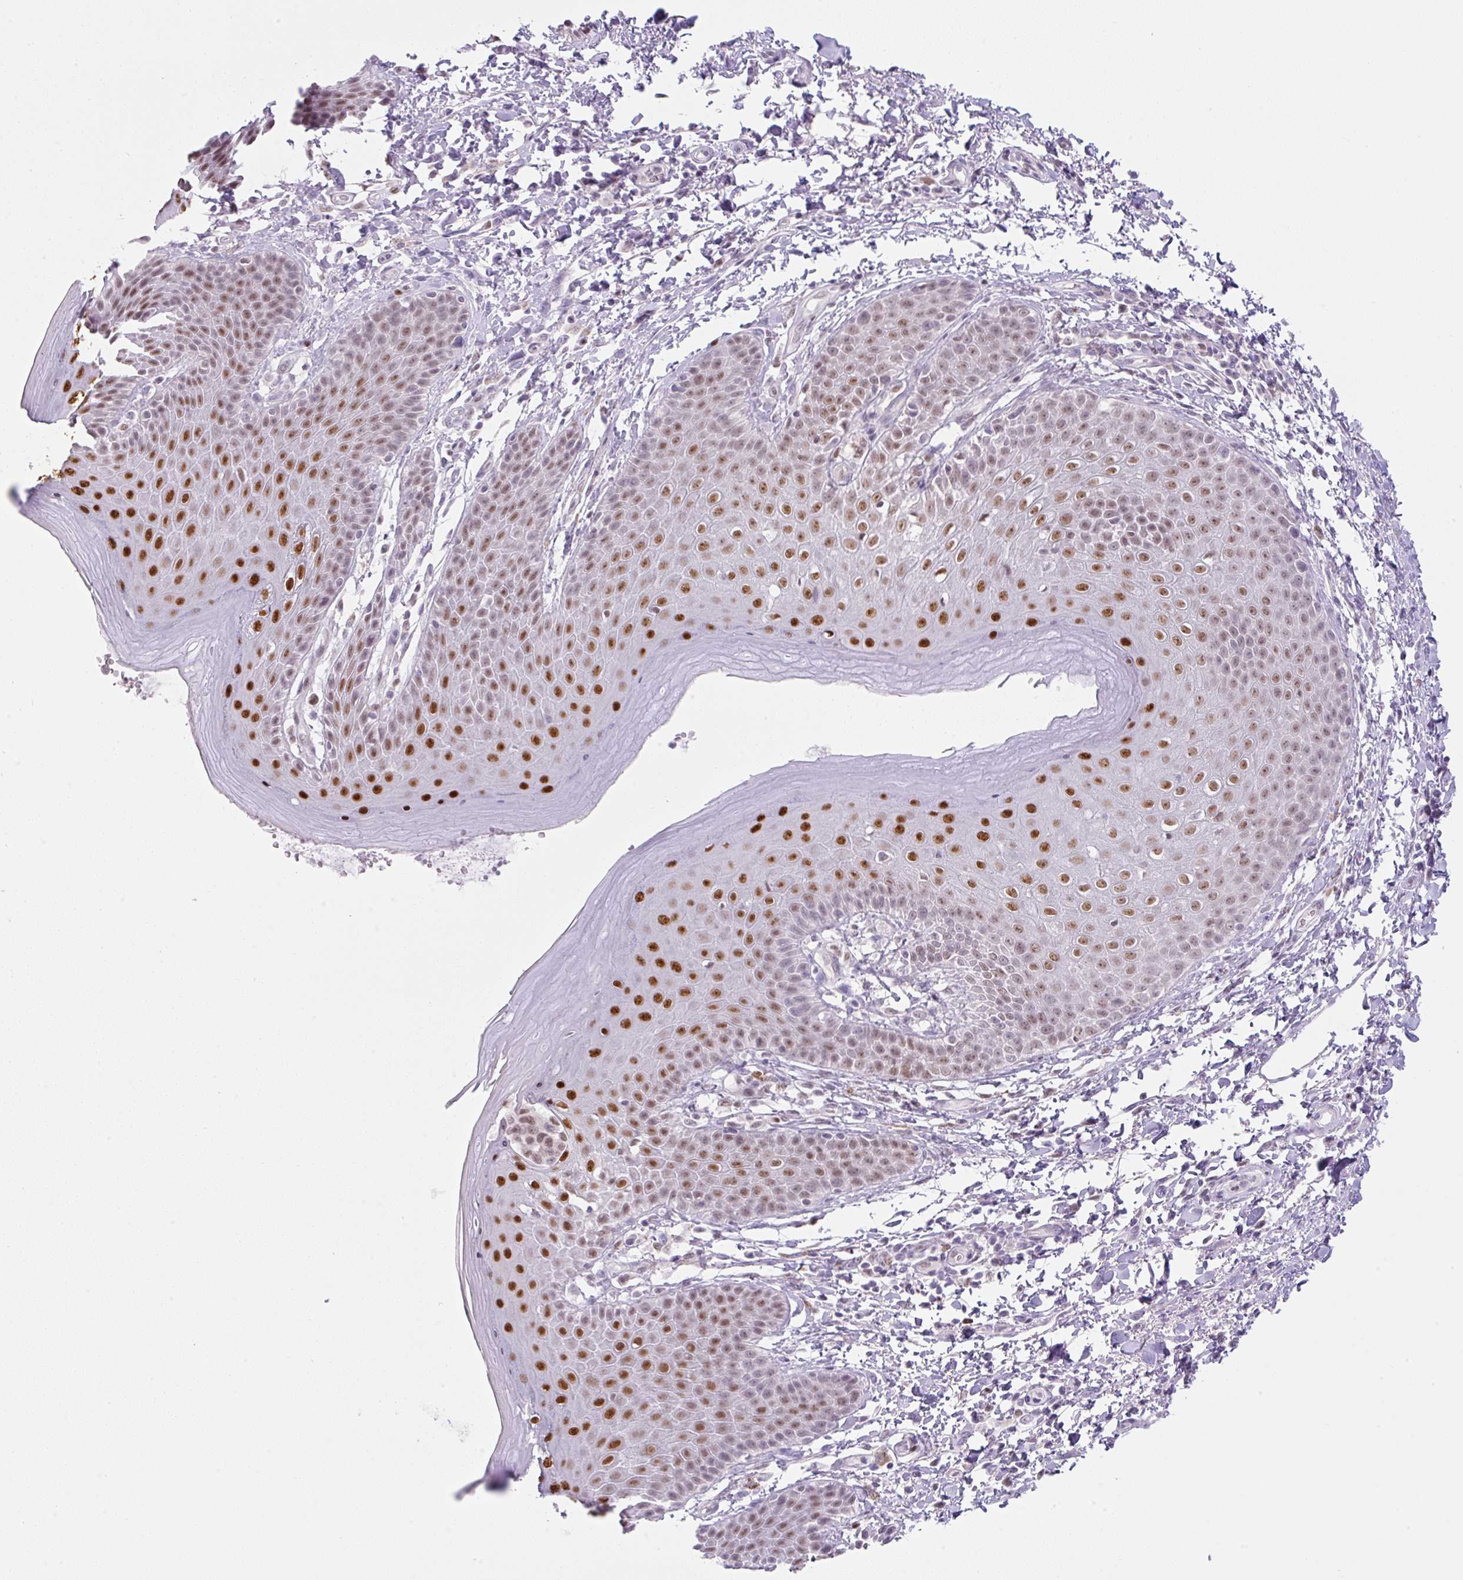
{"staining": {"intensity": "strong", "quantity": "<25%", "location": "nuclear"}, "tissue": "skin", "cell_type": "Epidermal cells", "image_type": "normal", "snomed": [{"axis": "morphology", "description": "Normal tissue, NOS"}, {"axis": "topography", "description": "Peripheral nerve tissue"}], "caption": "Skin was stained to show a protein in brown. There is medium levels of strong nuclear expression in about <25% of epidermal cells. (Brightfield microscopy of DAB IHC at high magnification).", "gene": "TLE3", "patient": {"sex": "male", "age": 51}}